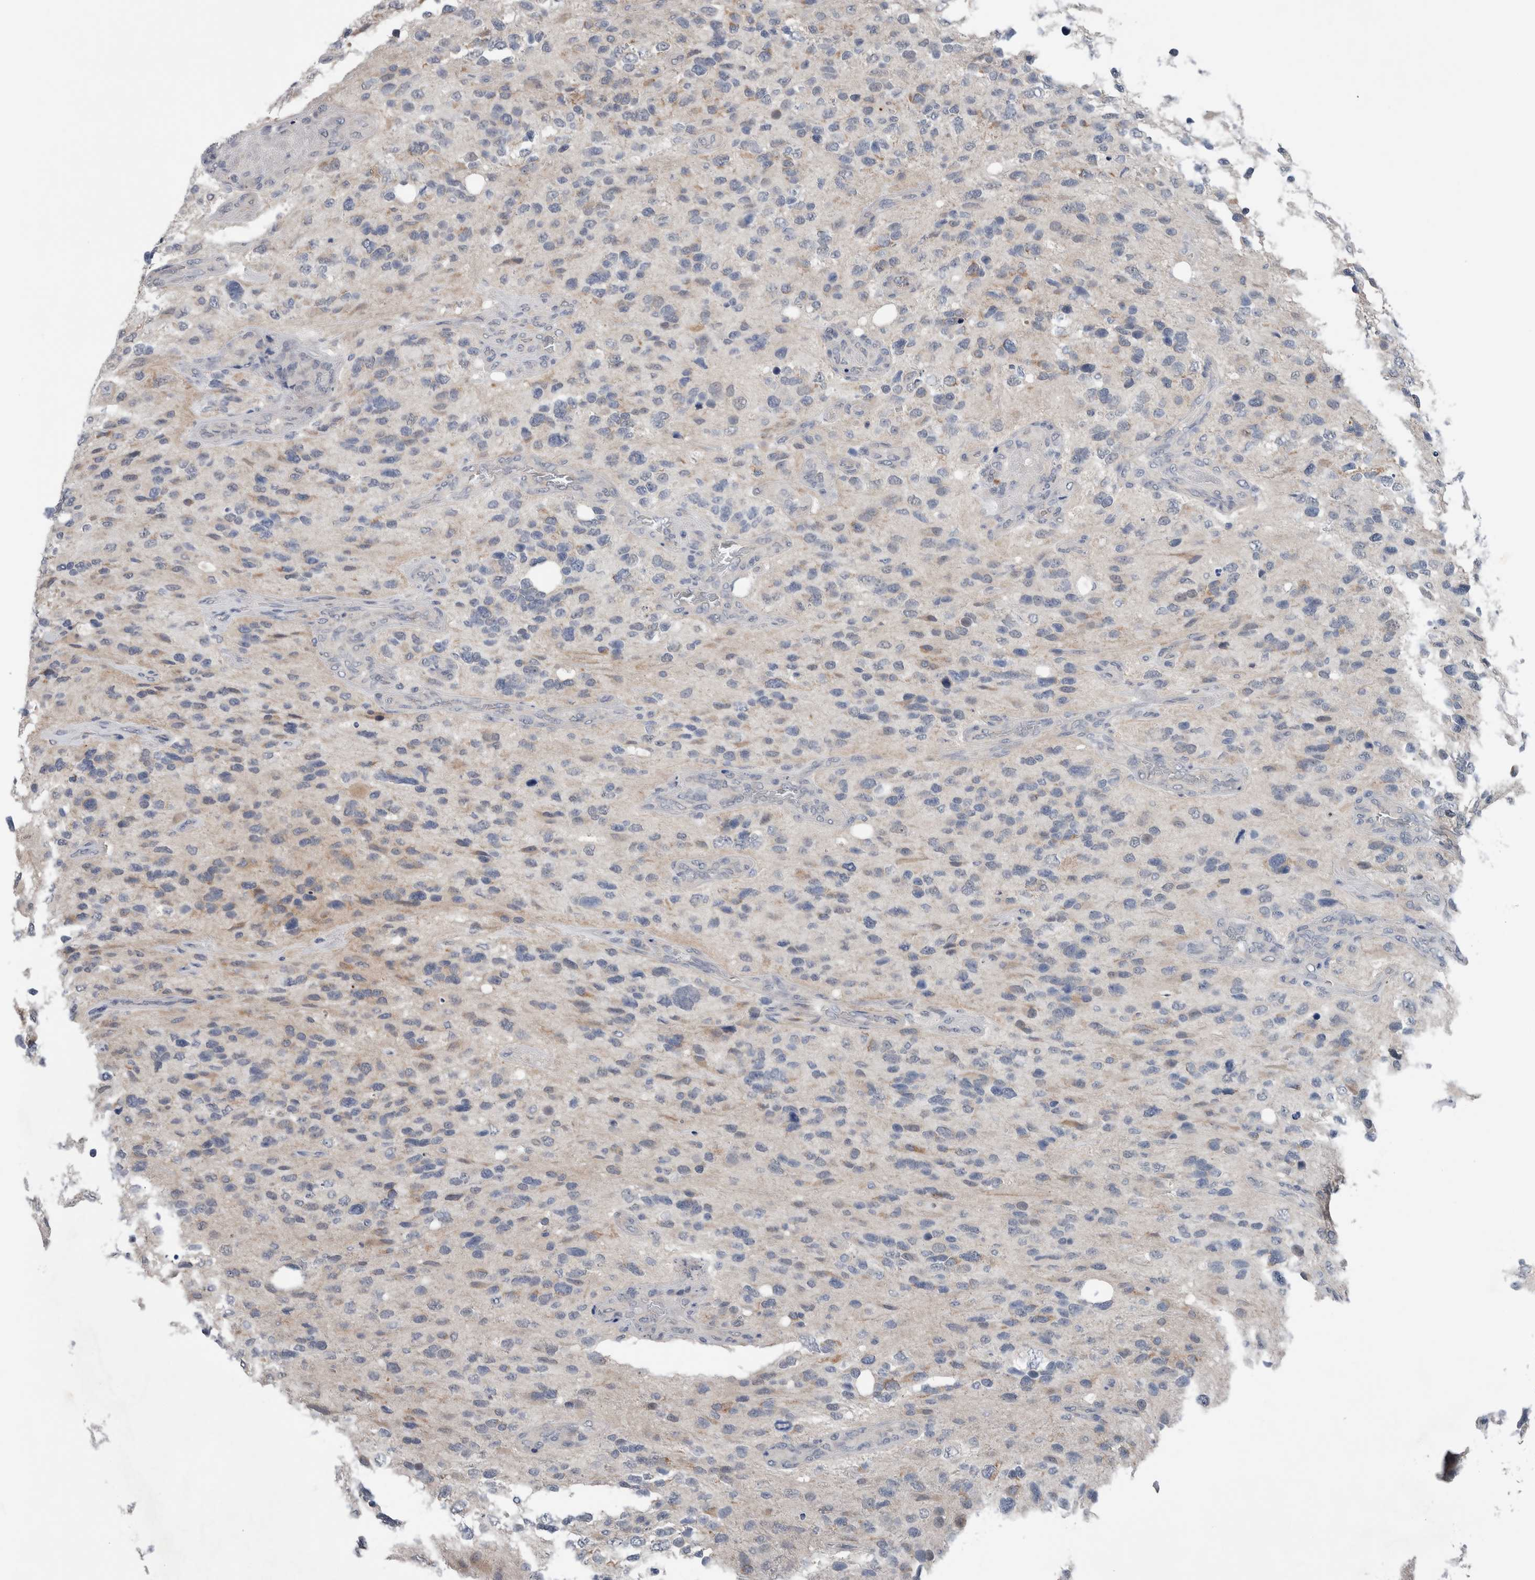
{"staining": {"intensity": "negative", "quantity": "none", "location": "none"}, "tissue": "glioma", "cell_type": "Tumor cells", "image_type": "cancer", "snomed": [{"axis": "morphology", "description": "Glioma, malignant, High grade"}, {"axis": "topography", "description": "Brain"}], "caption": "Immunohistochemistry (IHC) image of neoplastic tissue: human glioma stained with DAB shows no significant protein staining in tumor cells.", "gene": "CRNN", "patient": {"sex": "female", "age": 58}}